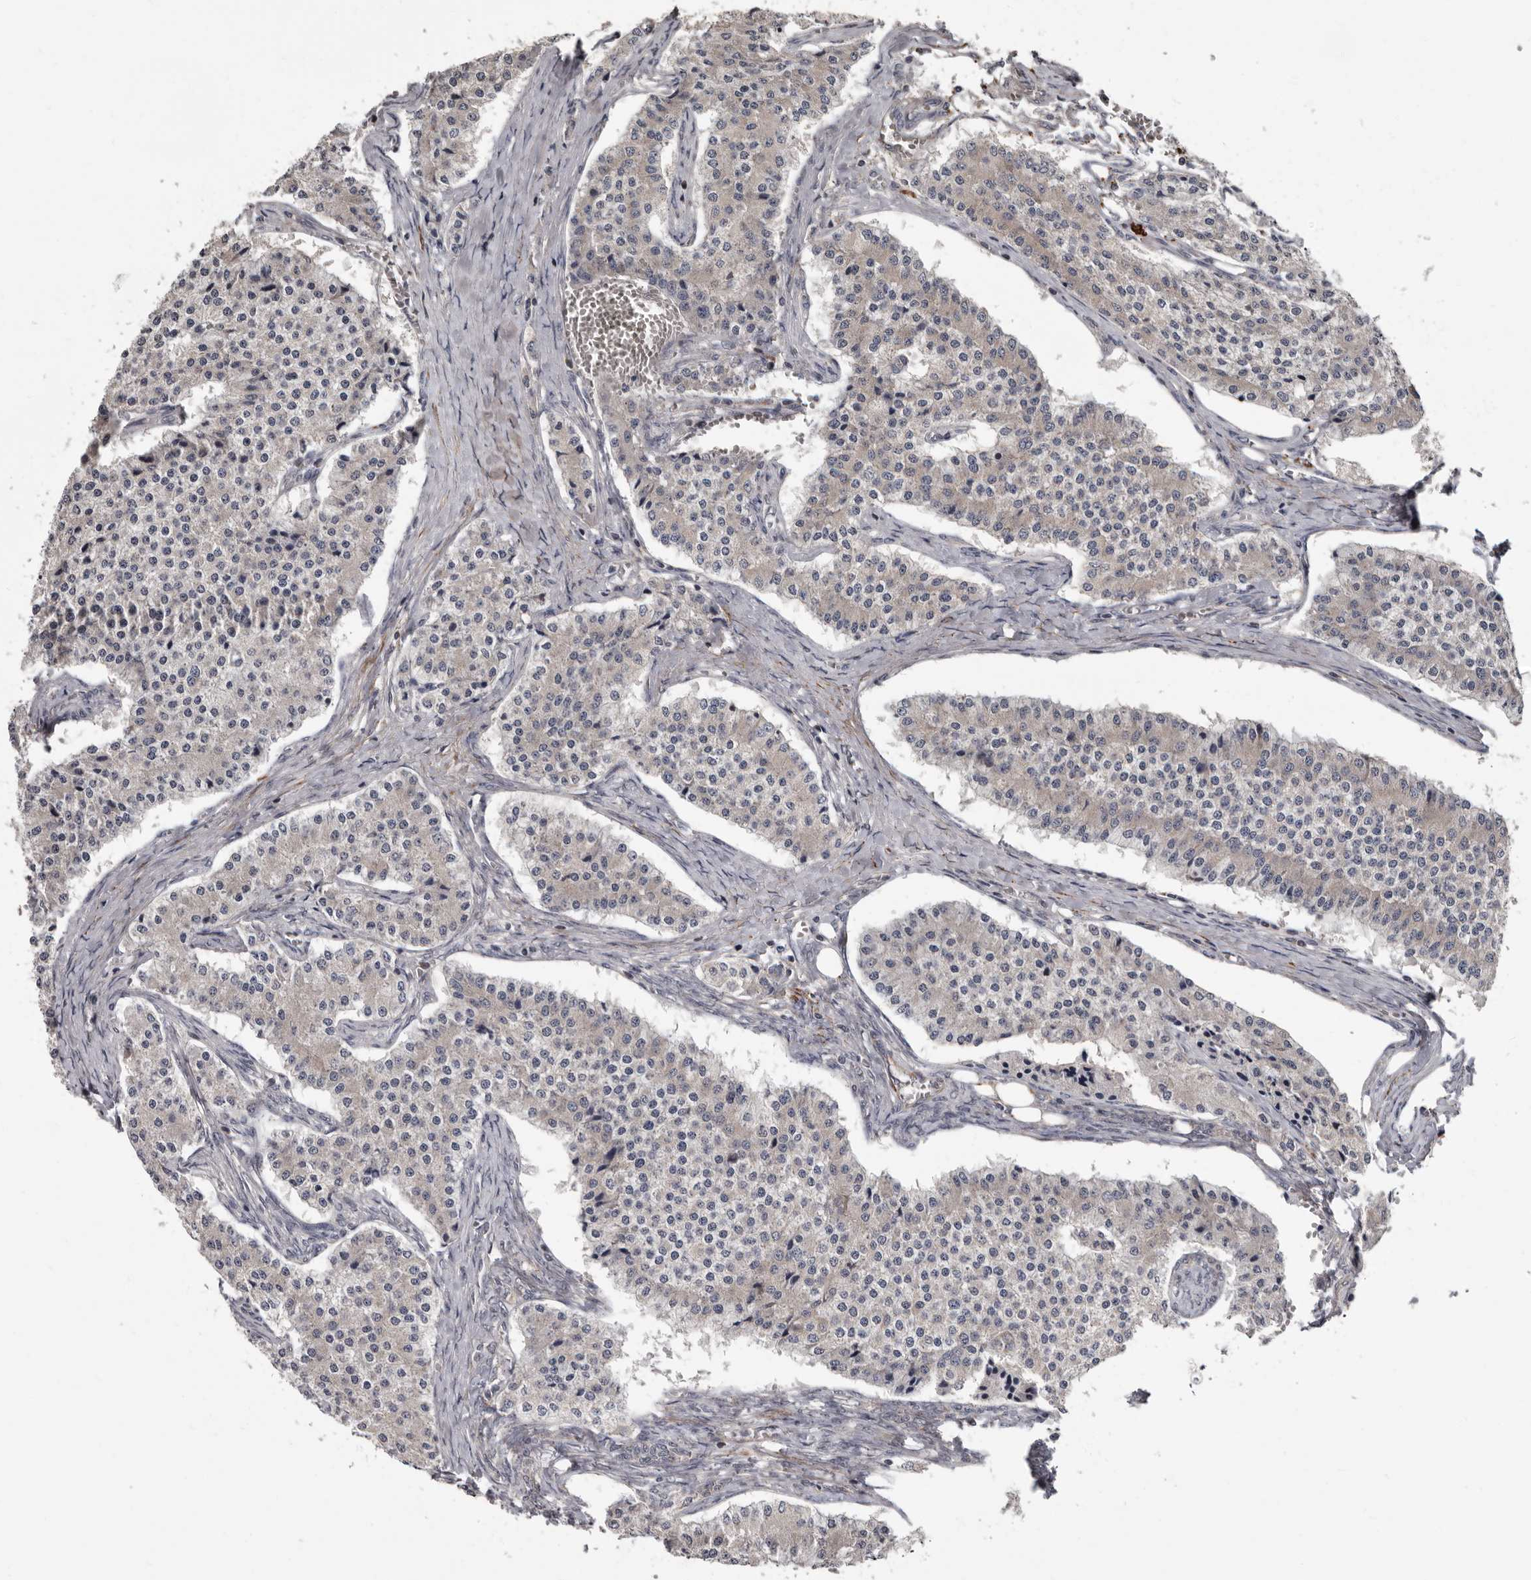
{"staining": {"intensity": "negative", "quantity": "none", "location": "none"}, "tissue": "carcinoid", "cell_type": "Tumor cells", "image_type": "cancer", "snomed": [{"axis": "morphology", "description": "Carcinoid, malignant, NOS"}, {"axis": "topography", "description": "Colon"}], "caption": "DAB immunohistochemical staining of human carcinoid (malignant) exhibits no significant expression in tumor cells.", "gene": "FGFR4", "patient": {"sex": "female", "age": 52}}